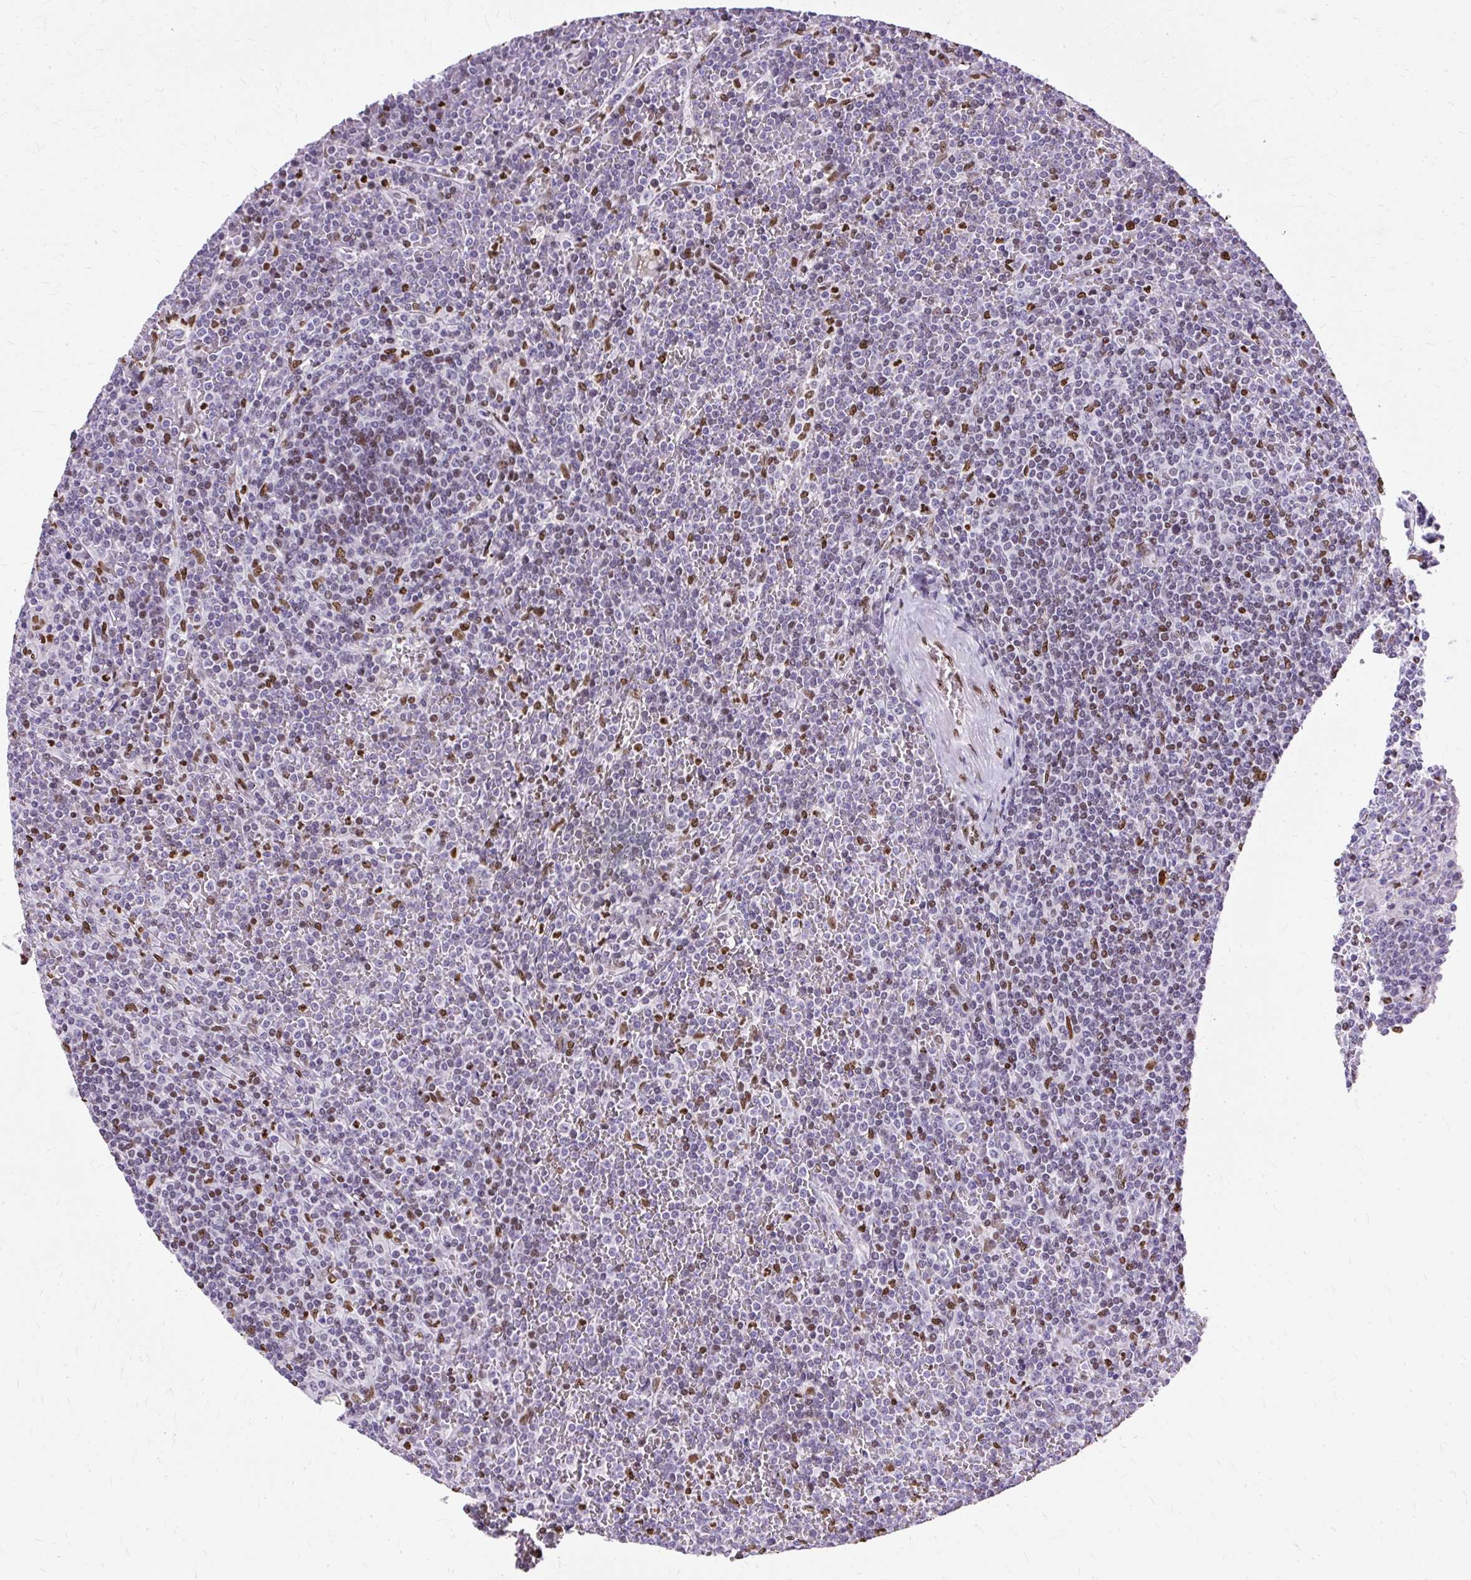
{"staining": {"intensity": "moderate", "quantity": "<25%", "location": "nuclear"}, "tissue": "lymphoma", "cell_type": "Tumor cells", "image_type": "cancer", "snomed": [{"axis": "morphology", "description": "Malignant lymphoma, non-Hodgkin's type, Low grade"}, {"axis": "topography", "description": "Spleen"}], "caption": "Immunohistochemical staining of lymphoma exhibits low levels of moderate nuclear protein staining in approximately <25% of tumor cells. The staining was performed using DAB (3,3'-diaminobenzidine) to visualize the protein expression in brown, while the nuclei were stained in blue with hematoxylin (Magnification: 20x).", "gene": "TMEM184C", "patient": {"sex": "female", "age": 19}}